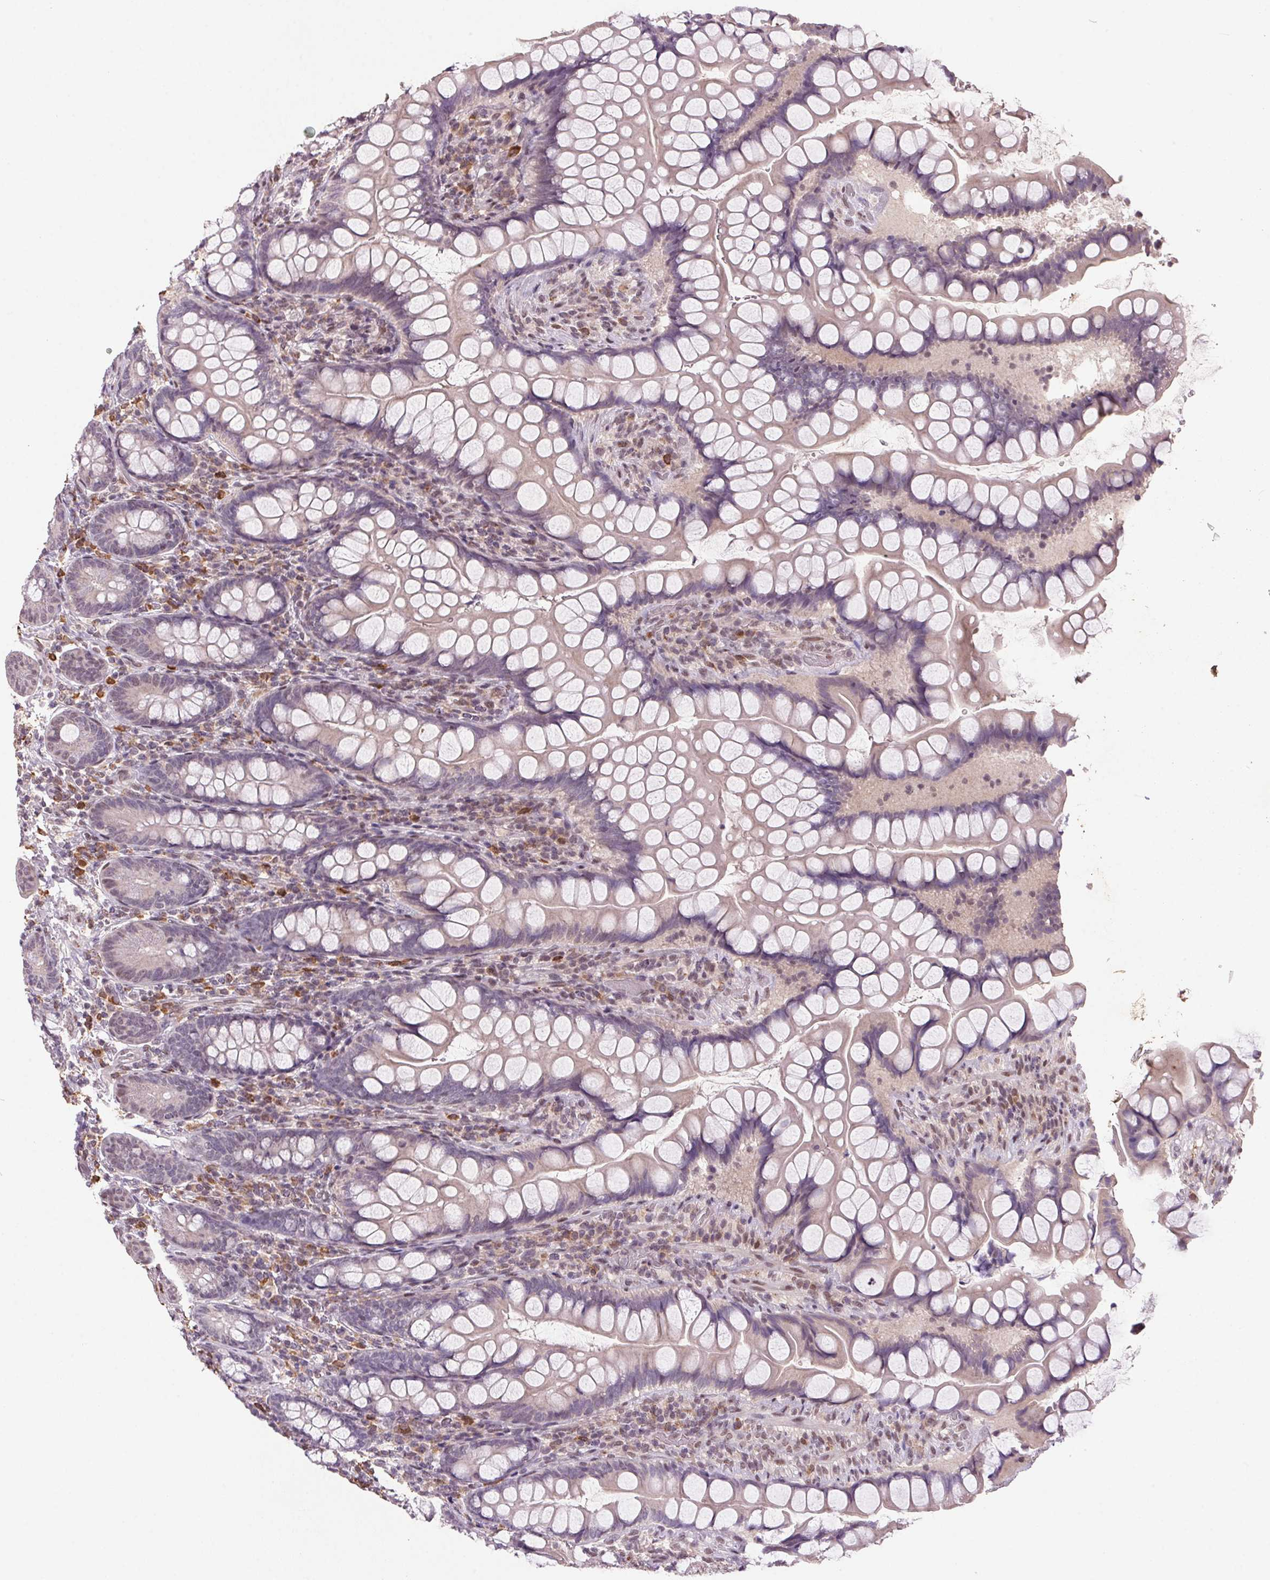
{"staining": {"intensity": "negative", "quantity": "none", "location": "none"}, "tissue": "small intestine", "cell_type": "Glandular cells", "image_type": "normal", "snomed": [{"axis": "morphology", "description": "Normal tissue, NOS"}, {"axis": "topography", "description": "Small intestine"}], "caption": "Immunohistochemical staining of benign human small intestine demonstrates no significant expression in glandular cells. Brightfield microscopy of immunohistochemistry stained with DAB (brown) and hematoxylin (blue), captured at high magnification.", "gene": "ZBTB4", "patient": {"sex": "male", "age": 70}}